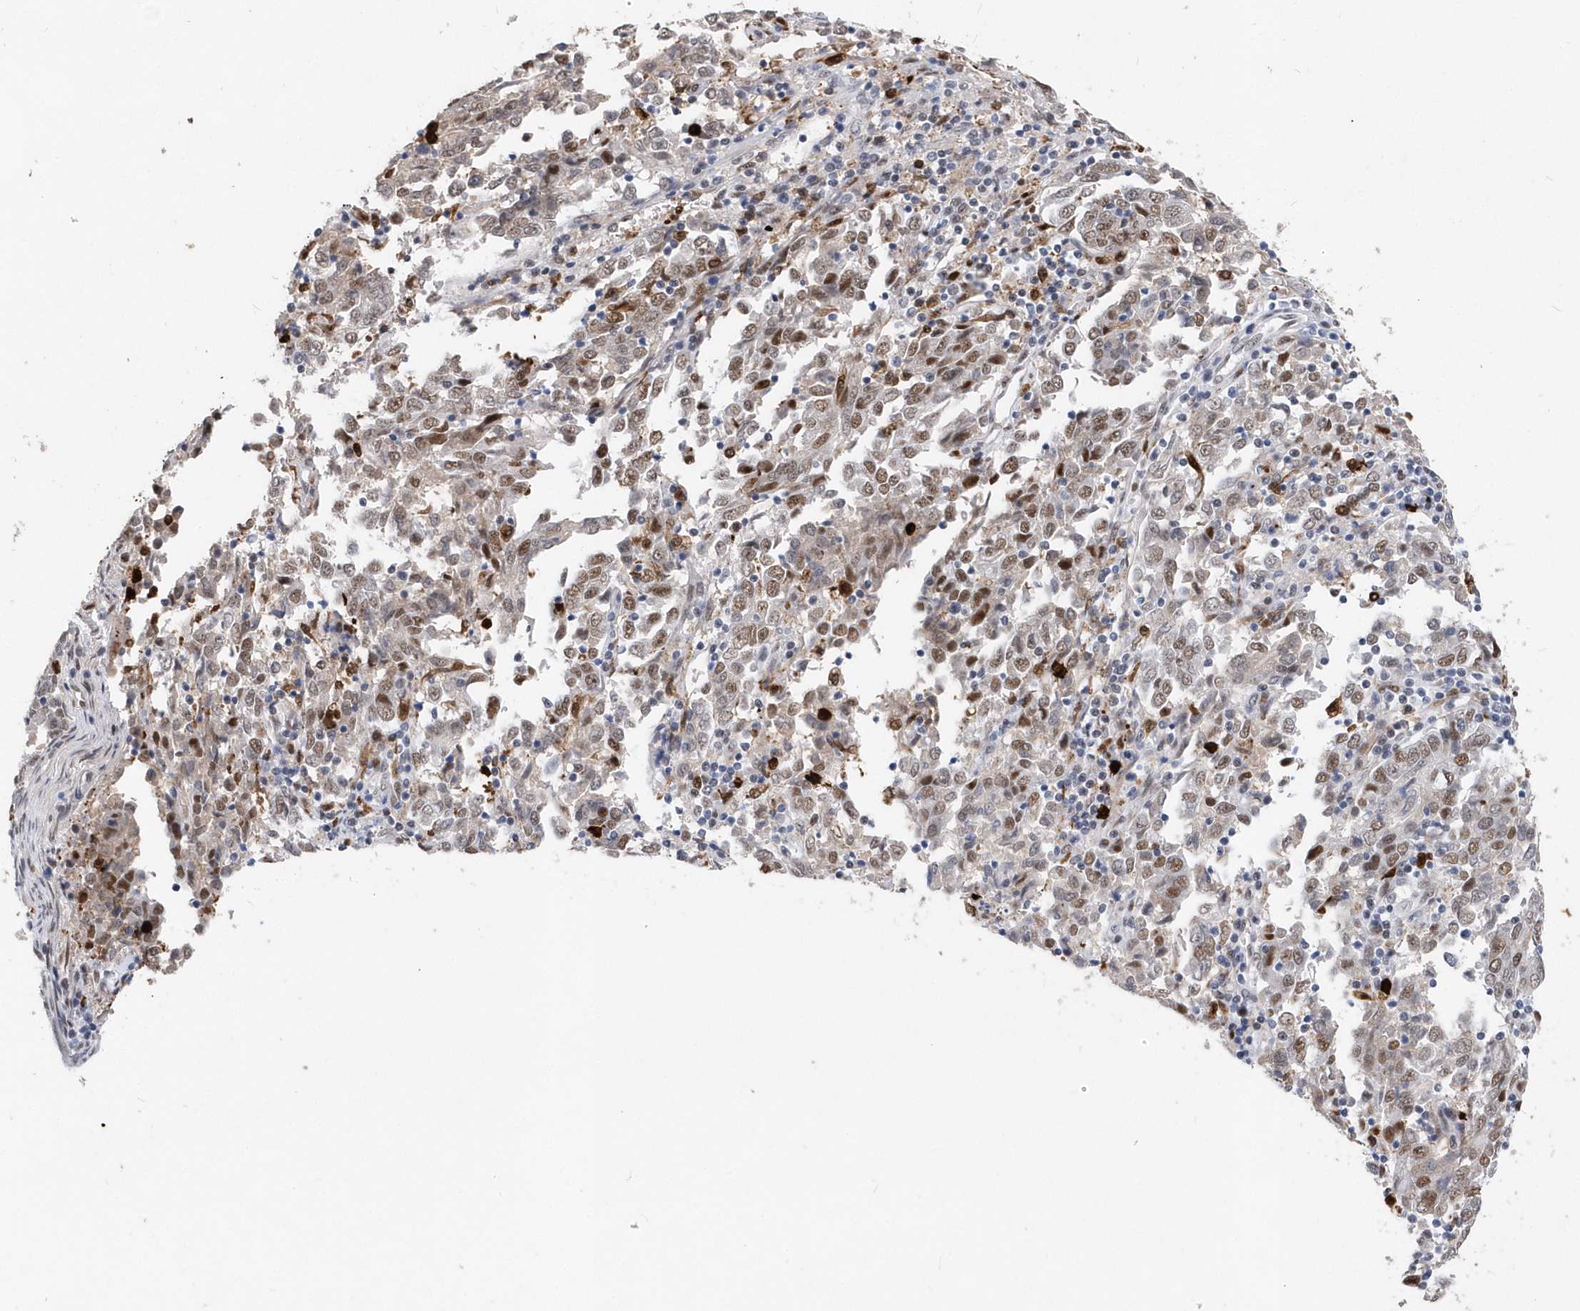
{"staining": {"intensity": "moderate", "quantity": ">75%", "location": "nuclear"}, "tissue": "endometrial cancer", "cell_type": "Tumor cells", "image_type": "cancer", "snomed": [{"axis": "morphology", "description": "Adenocarcinoma, NOS"}, {"axis": "topography", "description": "Endometrium"}], "caption": "Immunohistochemical staining of endometrial adenocarcinoma displays medium levels of moderate nuclear protein staining in approximately >75% of tumor cells. Immunohistochemistry stains the protein in brown and the nuclei are stained blue.", "gene": "RPP30", "patient": {"sex": "female", "age": 80}}